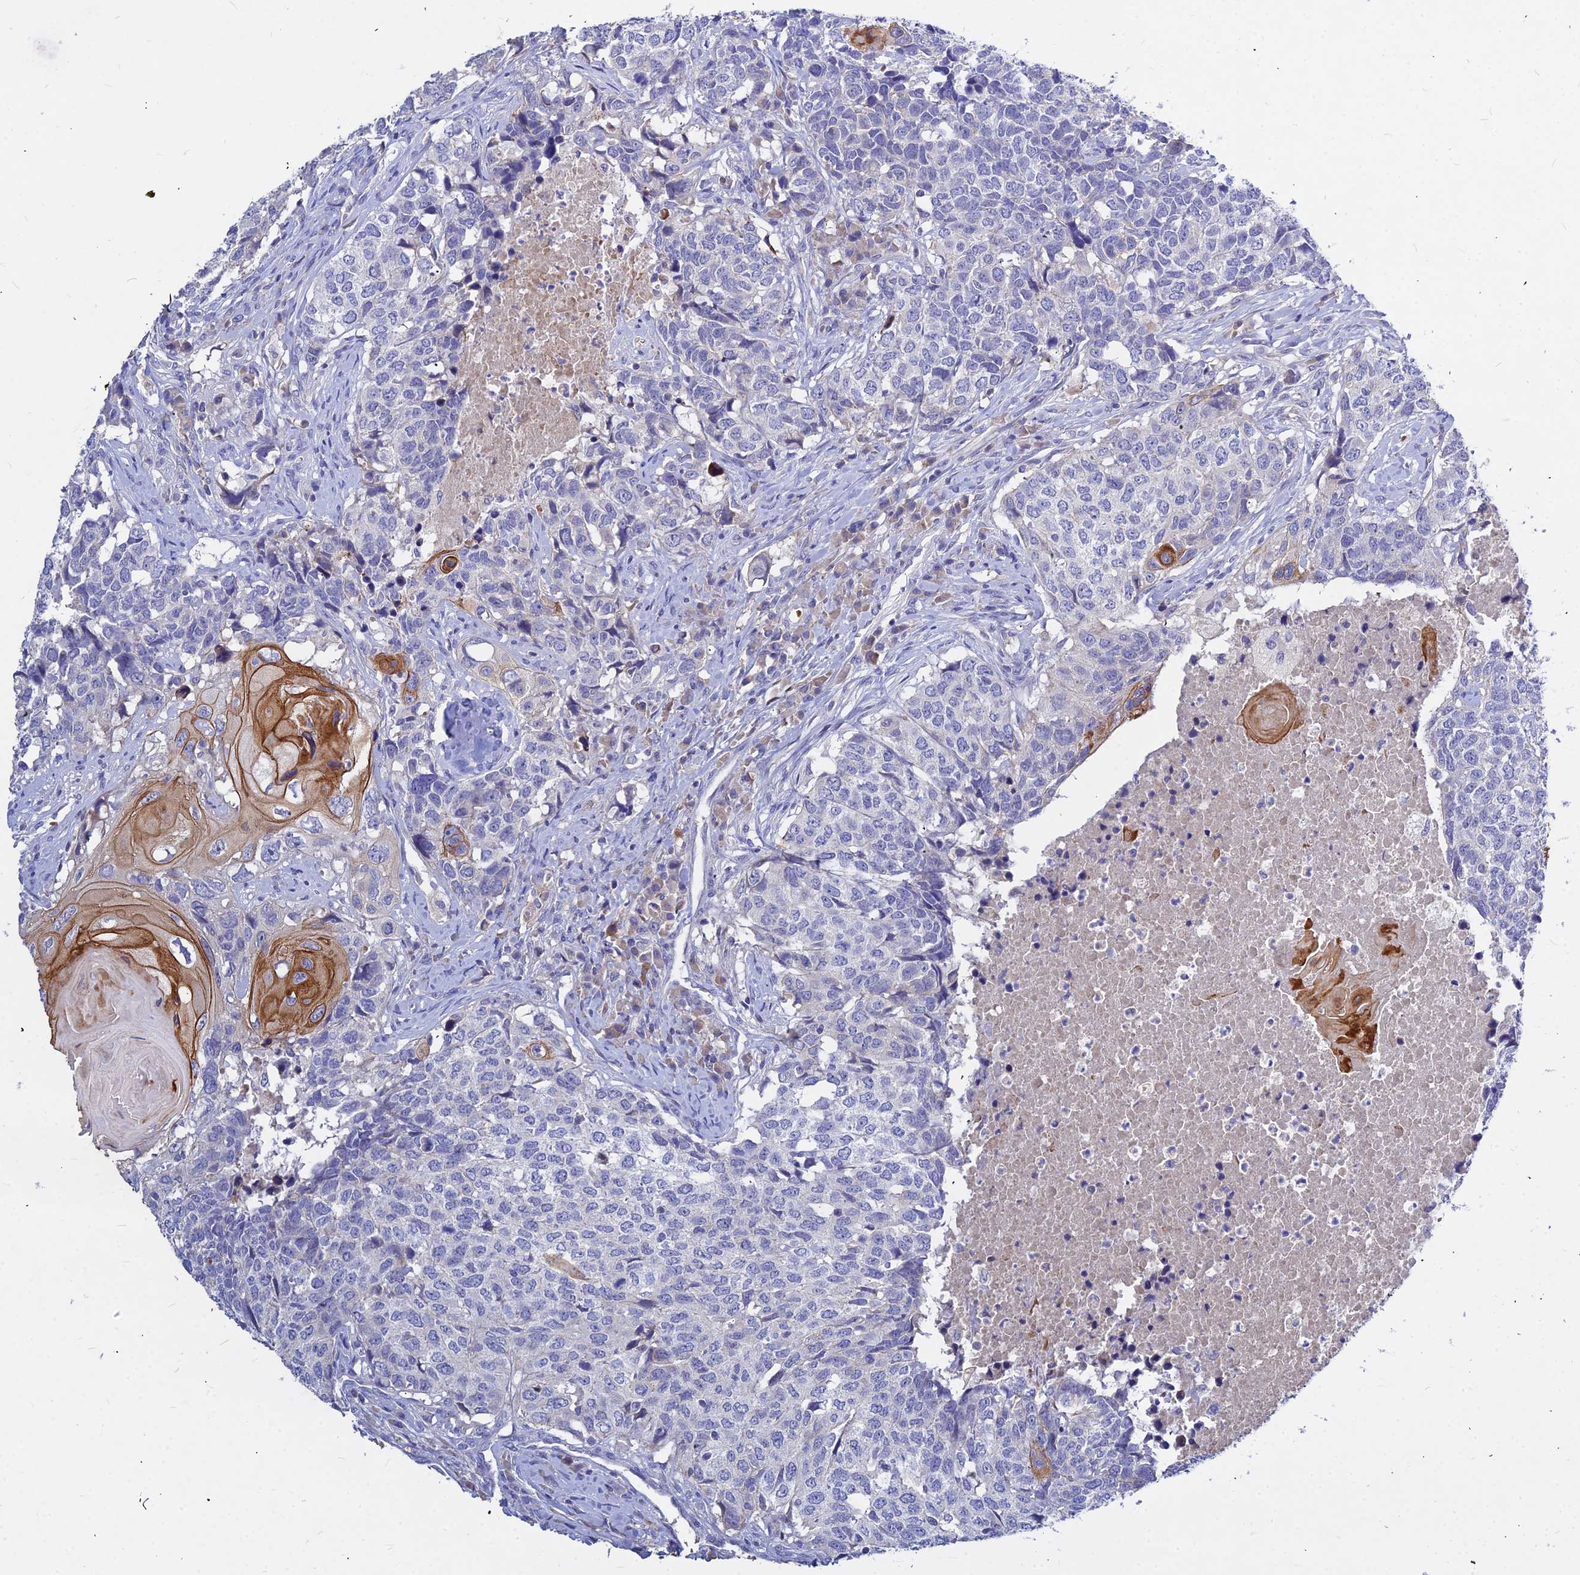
{"staining": {"intensity": "strong", "quantity": "<25%", "location": "cytoplasmic/membranous"}, "tissue": "head and neck cancer", "cell_type": "Tumor cells", "image_type": "cancer", "snomed": [{"axis": "morphology", "description": "Squamous cell carcinoma, NOS"}, {"axis": "topography", "description": "Head-Neck"}], "caption": "Protein staining of head and neck cancer (squamous cell carcinoma) tissue displays strong cytoplasmic/membranous staining in about <25% of tumor cells.", "gene": "DMRTA1", "patient": {"sex": "male", "age": 66}}